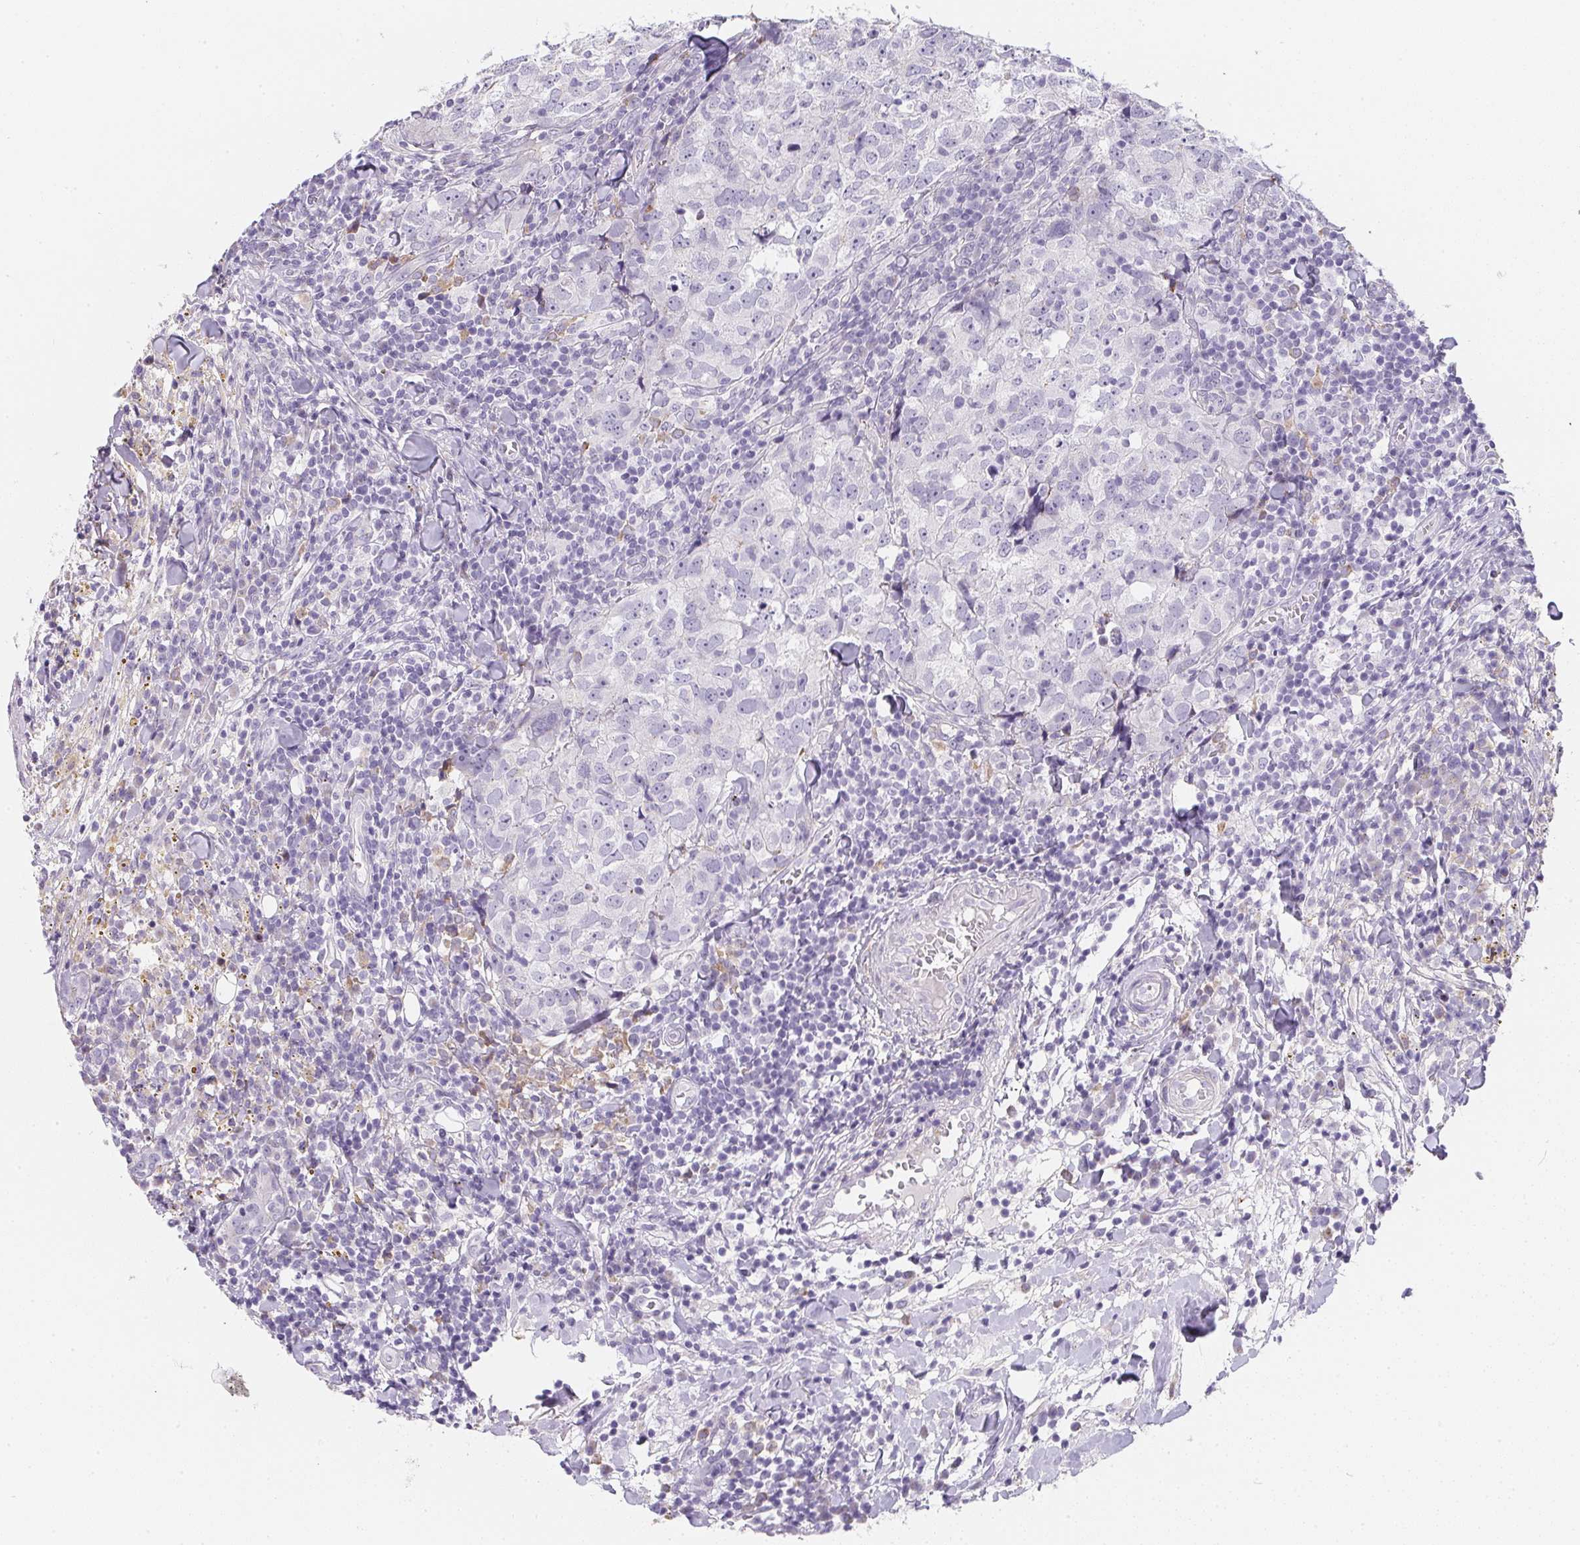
{"staining": {"intensity": "negative", "quantity": "none", "location": "none"}, "tissue": "breast cancer", "cell_type": "Tumor cells", "image_type": "cancer", "snomed": [{"axis": "morphology", "description": "Duct carcinoma"}, {"axis": "topography", "description": "Breast"}], "caption": "Breast cancer (intraductal carcinoma) was stained to show a protein in brown. There is no significant expression in tumor cells.", "gene": "MAP1A", "patient": {"sex": "female", "age": 30}}